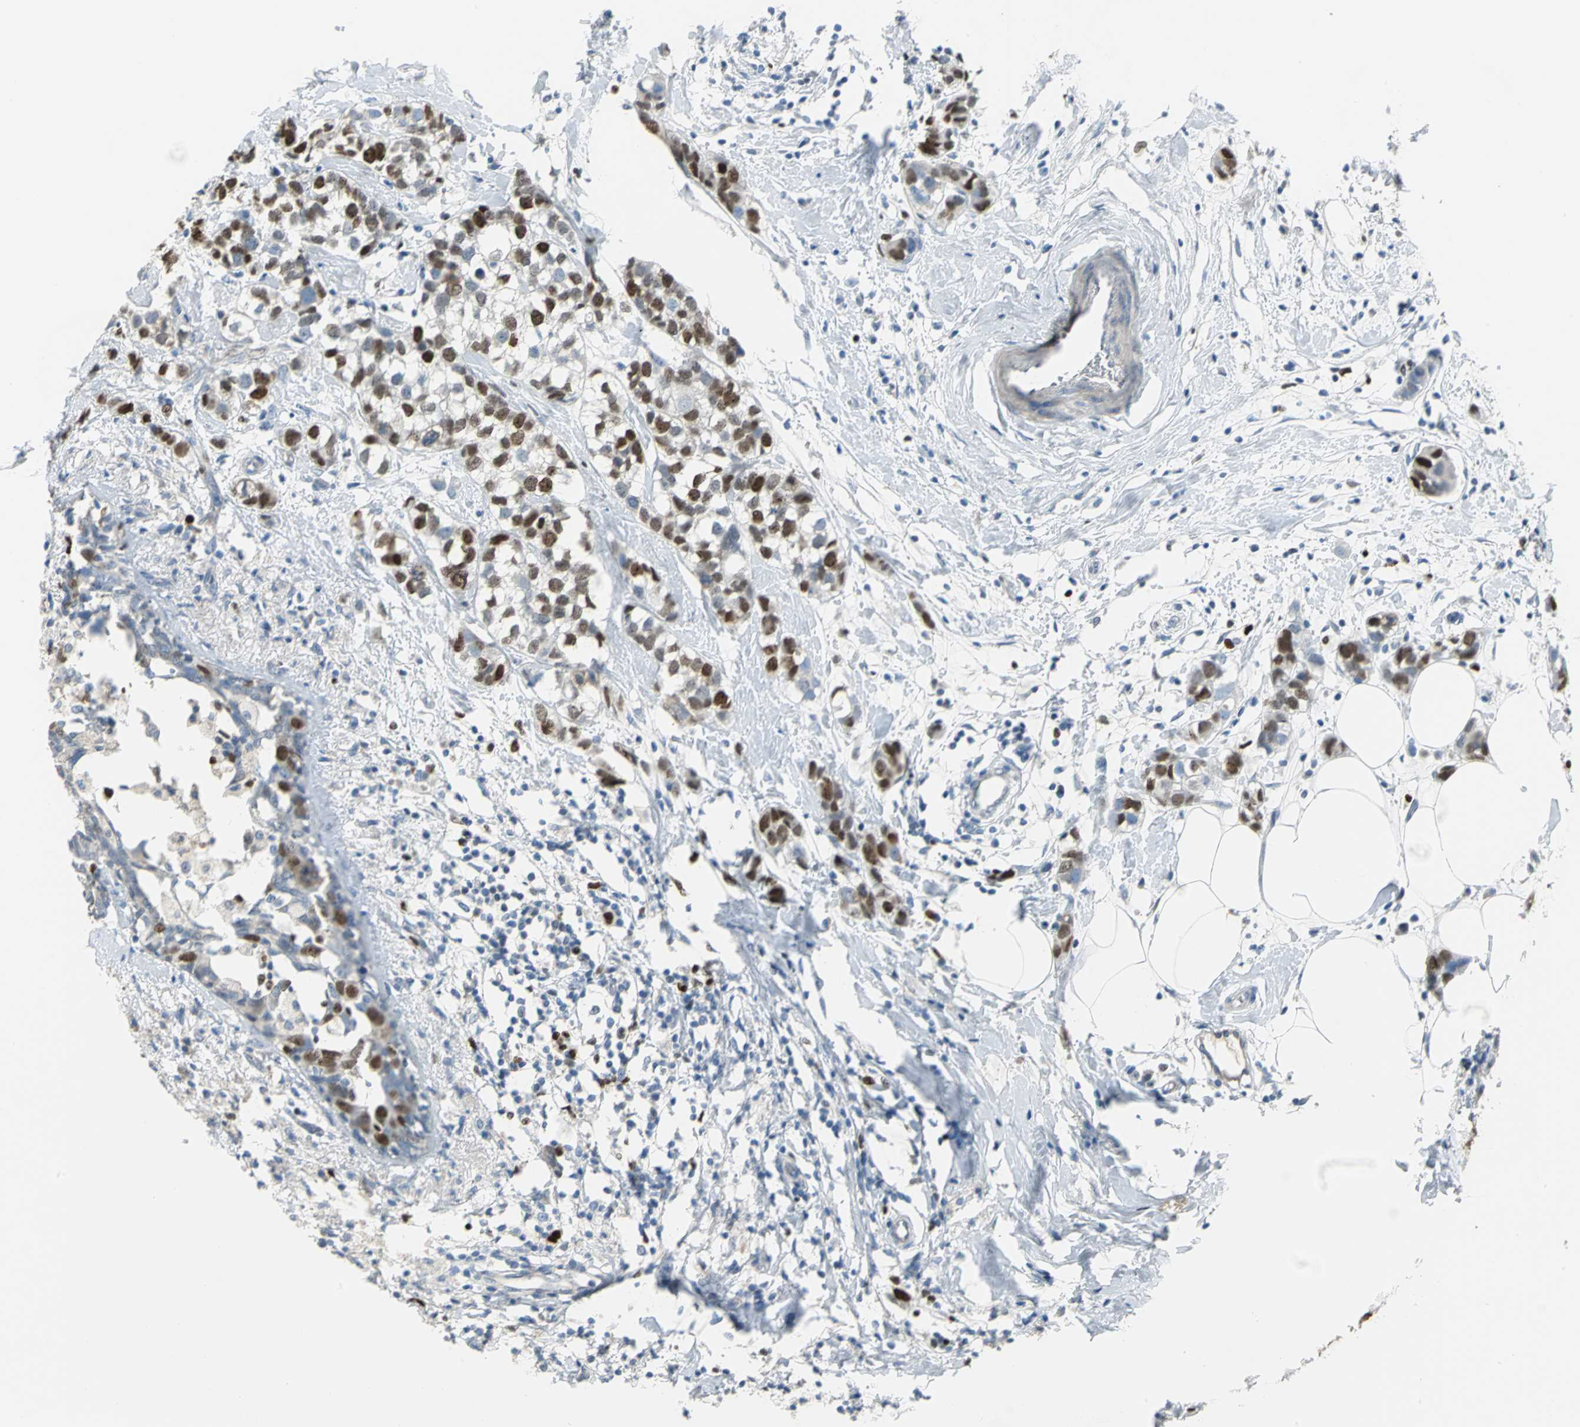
{"staining": {"intensity": "strong", "quantity": ">75%", "location": "nuclear"}, "tissue": "breast cancer", "cell_type": "Tumor cells", "image_type": "cancer", "snomed": [{"axis": "morphology", "description": "Normal tissue, NOS"}, {"axis": "morphology", "description": "Duct carcinoma"}, {"axis": "topography", "description": "Breast"}], "caption": "Protein analysis of intraductal carcinoma (breast) tissue shows strong nuclear staining in about >75% of tumor cells.", "gene": "MCM3", "patient": {"sex": "female", "age": 50}}